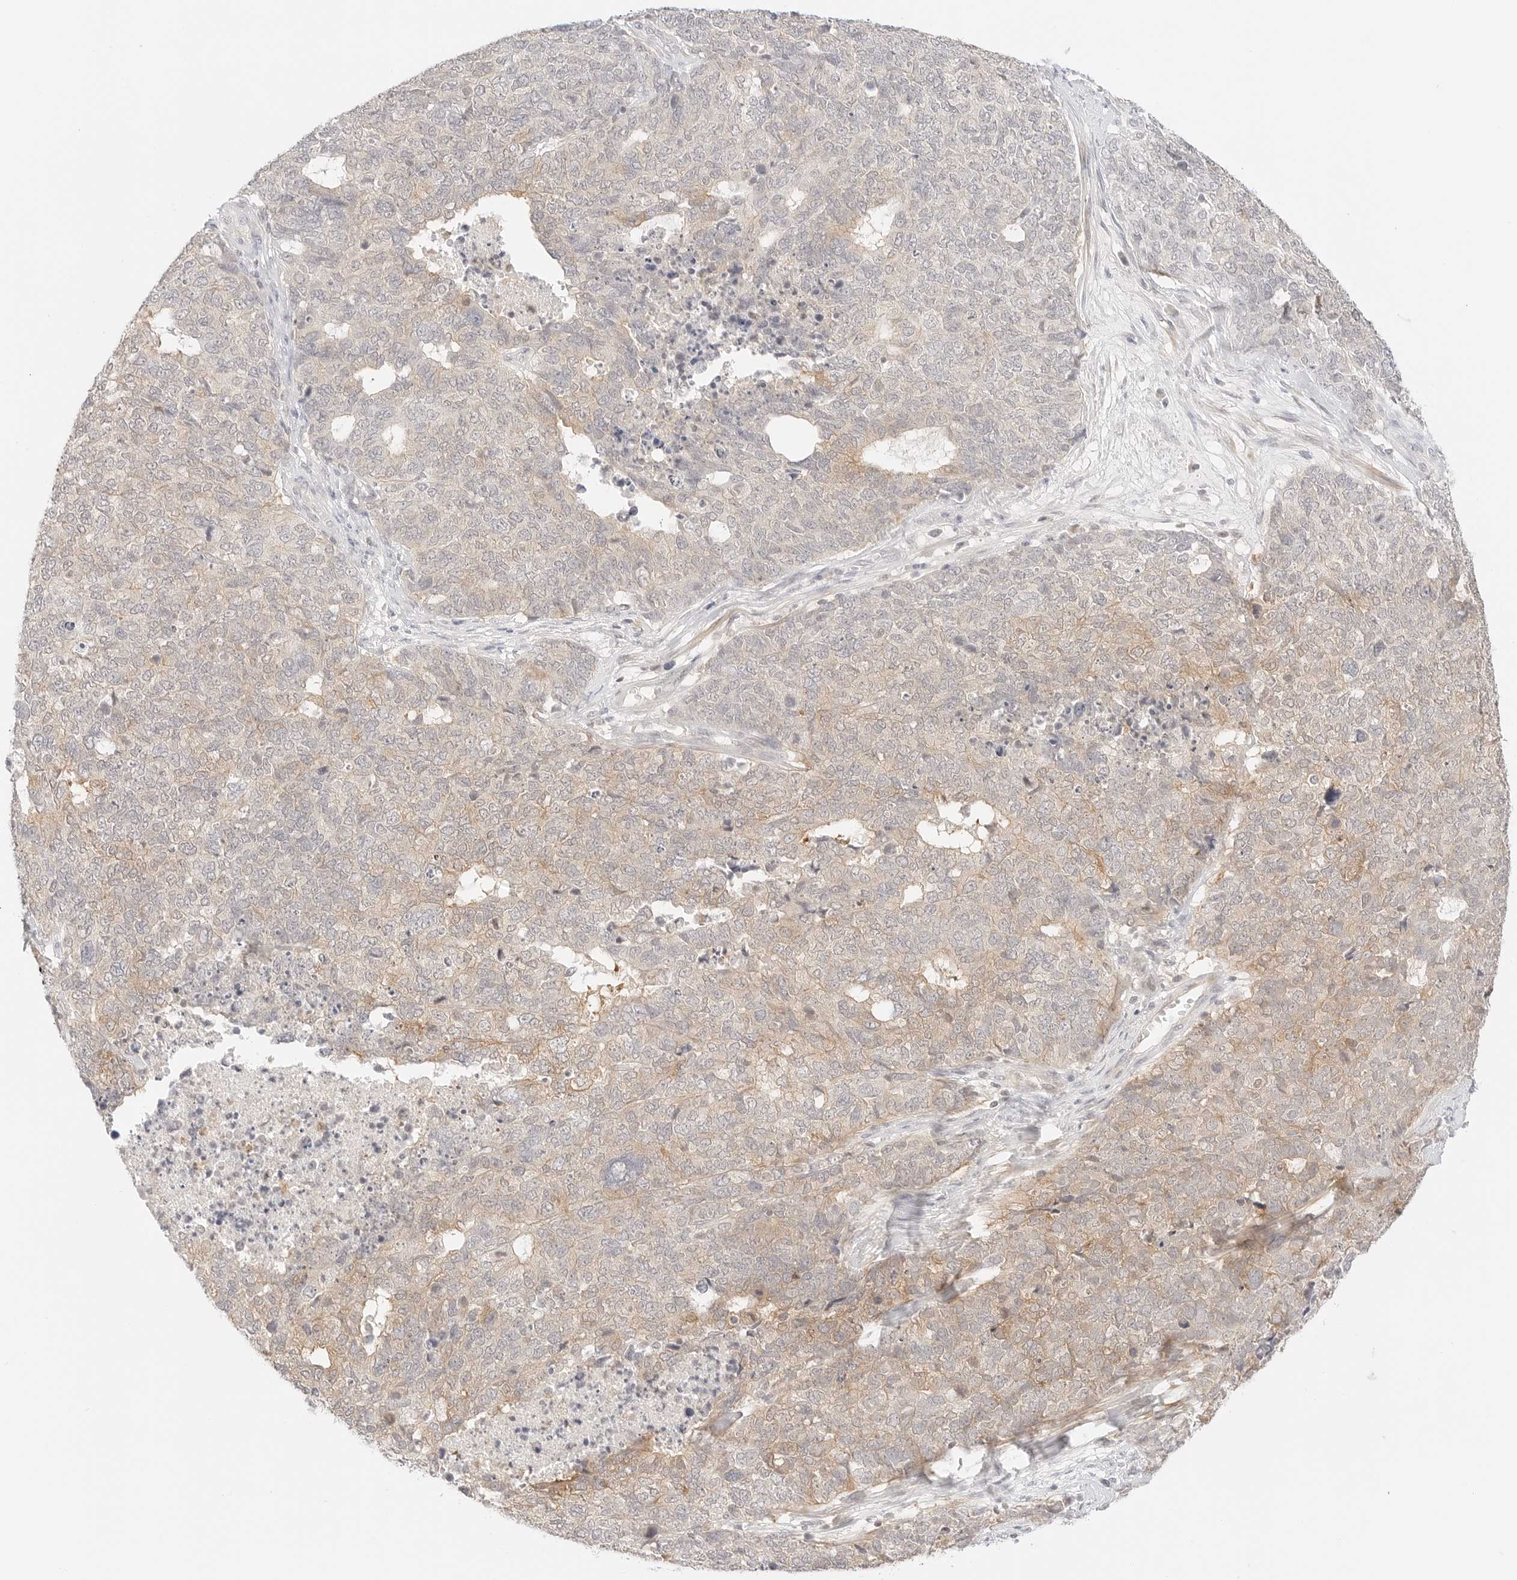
{"staining": {"intensity": "weak", "quantity": "25%-75%", "location": "cytoplasmic/membranous"}, "tissue": "cervical cancer", "cell_type": "Tumor cells", "image_type": "cancer", "snomed": [{"axis": "morphology", "description": "Squamous cell carcinoma, NOS"}, {"axis": "topography", "description": "Cervix"}], "caption": "Approximately 25%-75% of tumor cells in cervical cancer exhibit weak cytoplasmic/membranous protein staining as visualized by brown immunohistochemical staining.", "gene": "GNAS", "patient": {"sex": "female", "age": 63}}